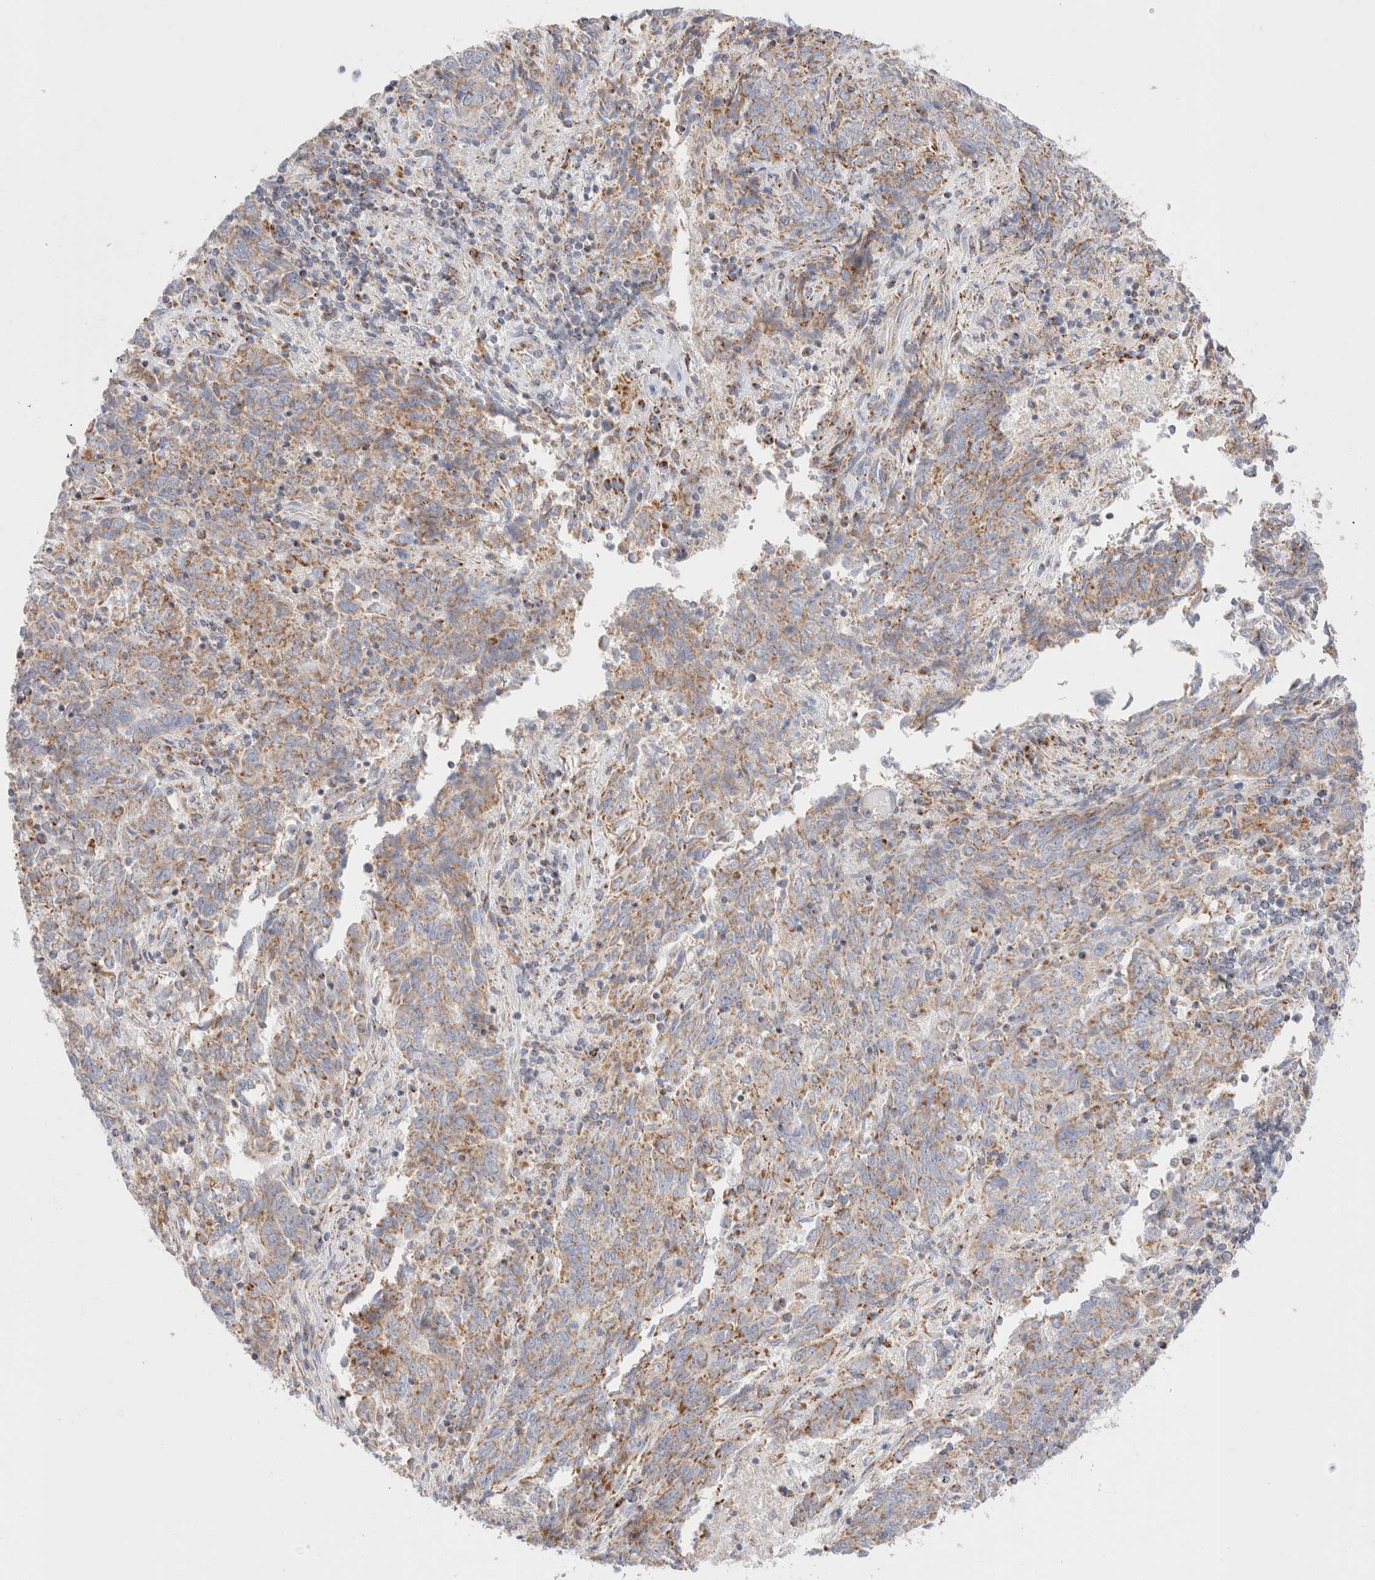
{"staining": {"intensity": "weak", "quantity": ">75%", "location": "cytoplasmic/membranous"}, "tissue": "endometrial cancer", "cell_type": "Tumor cells", "image_type": "cancer", "snomed": [{"axis": "morphology", "description": "Adenocarcinoma, NOS"}, {"axis": "topography", "description": "Endometrium"}], "caption": "High-magnification brightfield microscopy of endometrial cancer stained with DAB (3,3'-diaminobenzidine) (brown) and counterstained with hematoxylin (blue). tumor cells exhibit weak cytoplasmic/membranous expression is identified in about>75% of cells.", "gene": "ATP6V1C1", "patient": {"sex": "female", "age": 80}}